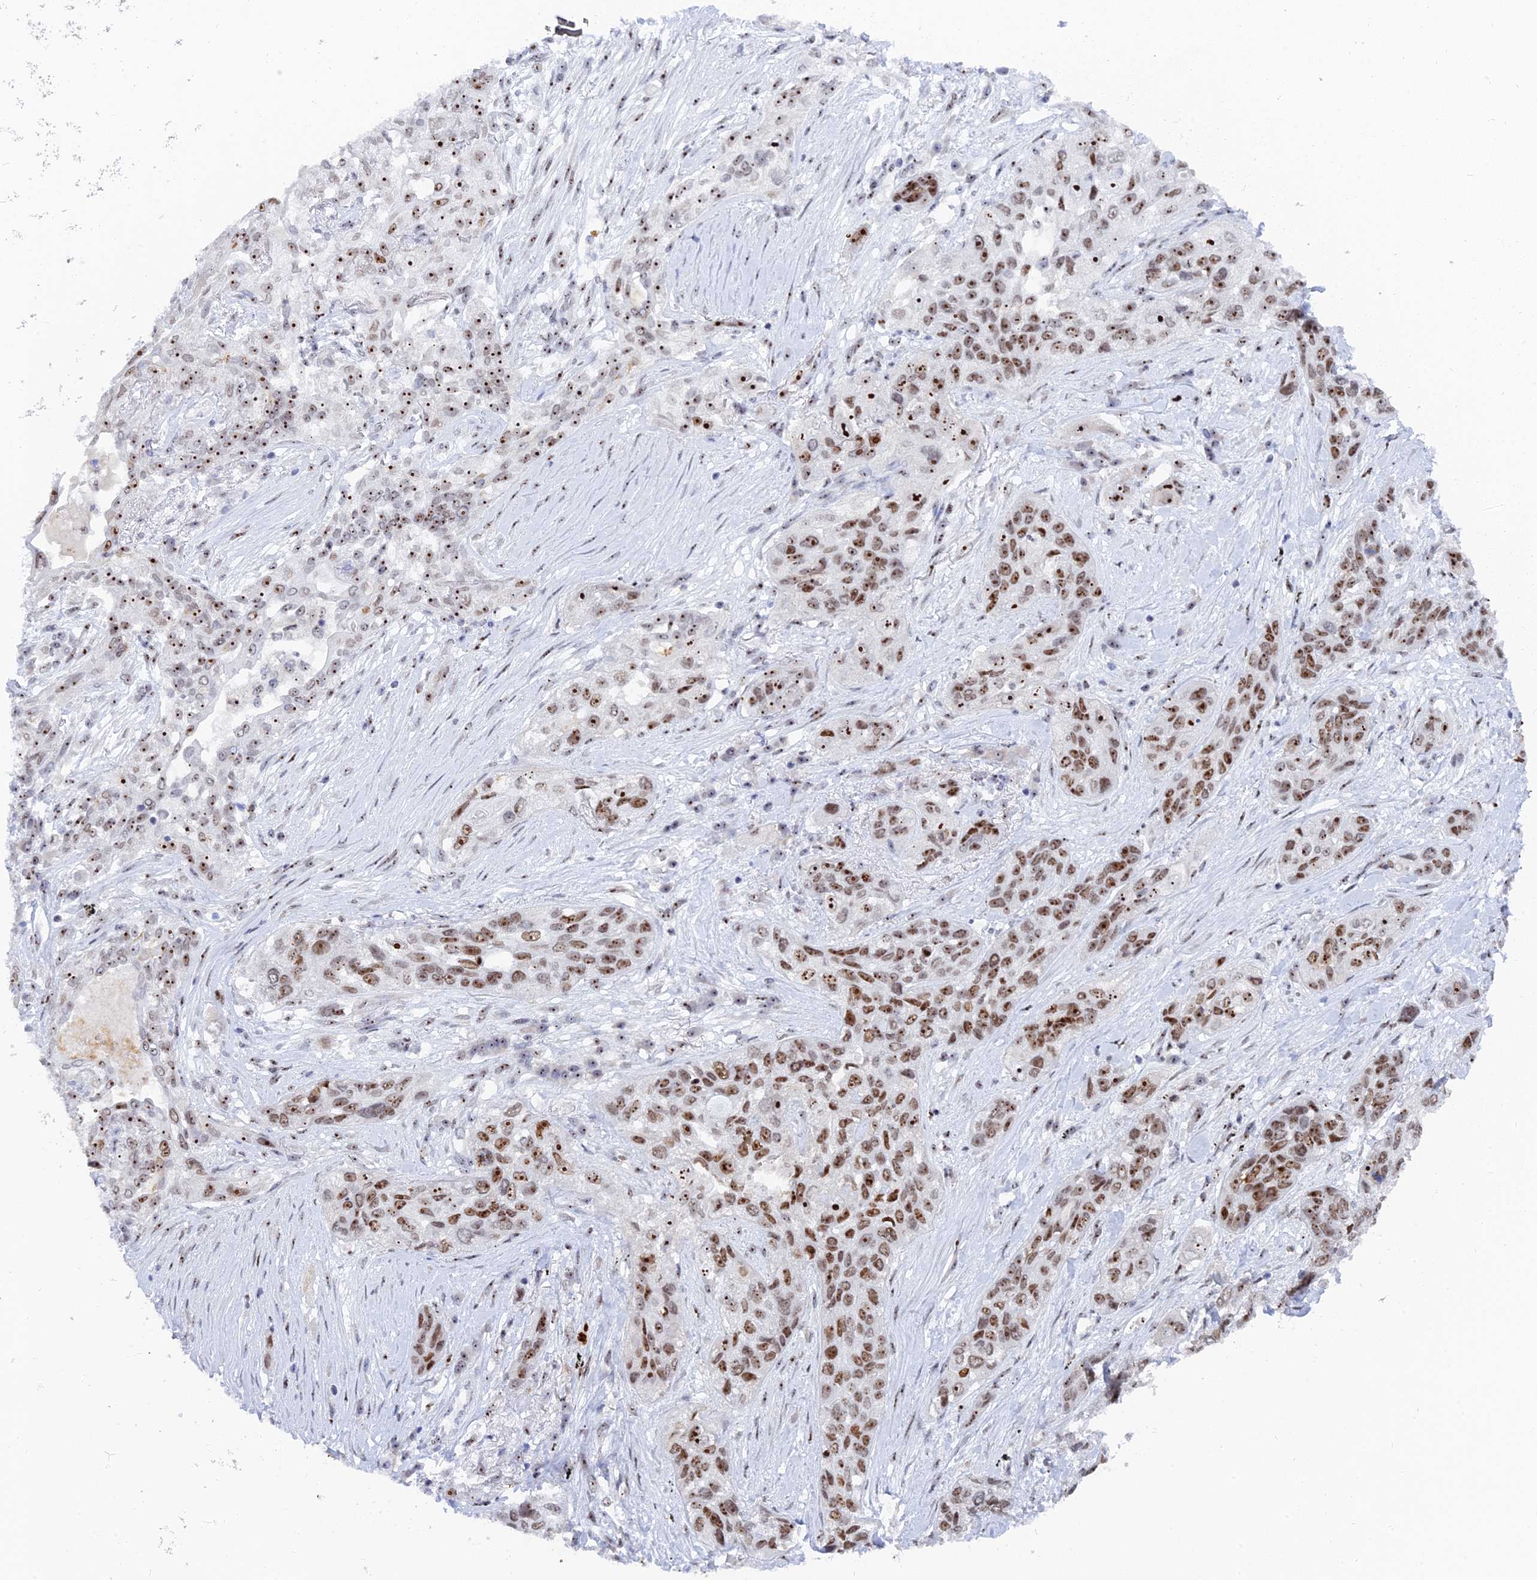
{"staining": {"intensity": "moderate", "quantity": ">75%", "location": "nuclear"}, "tissue": "lung cancer", "cell_type": "Tumor cells", "image_type": "cancer", "snomed": [{"axis": "morphology", "description": "Squamous cell carcinoma, NOS"}, {"axis": "topography", "description": "Lung"}], "caption": "This micrograph exhibits immunohistochemistry (IHC) staining of human squamous cell carcinoma (lung), with medium moderate nuclear positivity in about >75% of tumor cells.", "gene": "RSL1D1", "patient": {"sex": "female", "age": 70}}